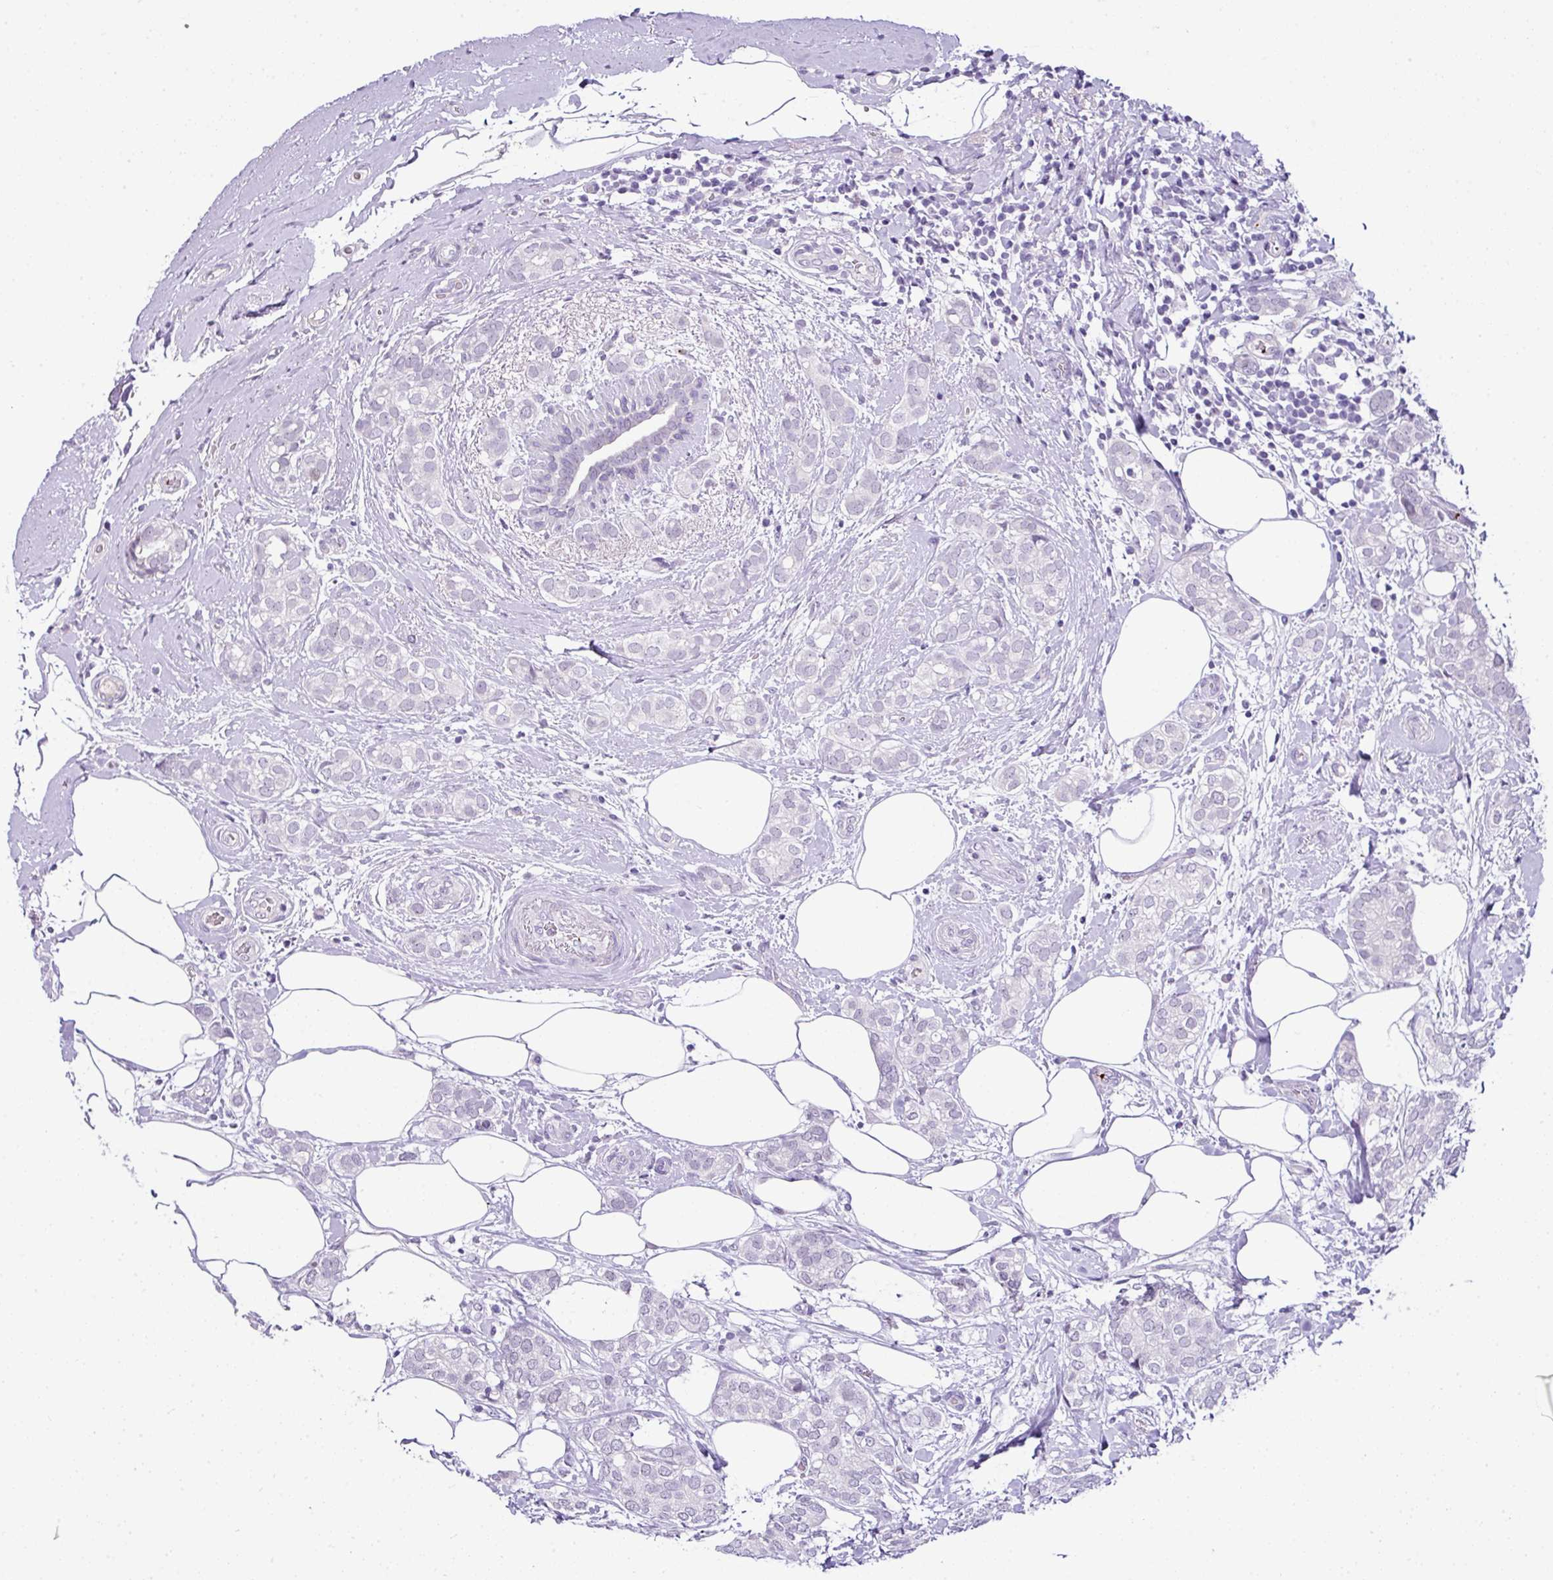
{"staining": {"intensity": "negative", "quantity": "none", "location": "none"}, "tissue": "breast cancer", "cell_type": "Tumor cells", "image_type": "cancer", "snomed": [{"axis": "morphology", "description": "Duct carcinoma"}, {"axis": "topography", "description": "Breast"}], "caption": "A histopathology image of human infiltrating ductal carcinoma (breast) is negative for staining in tumor cells.", "gene": "CMTM5", "patient": {"sex": "female", "age": 73}}